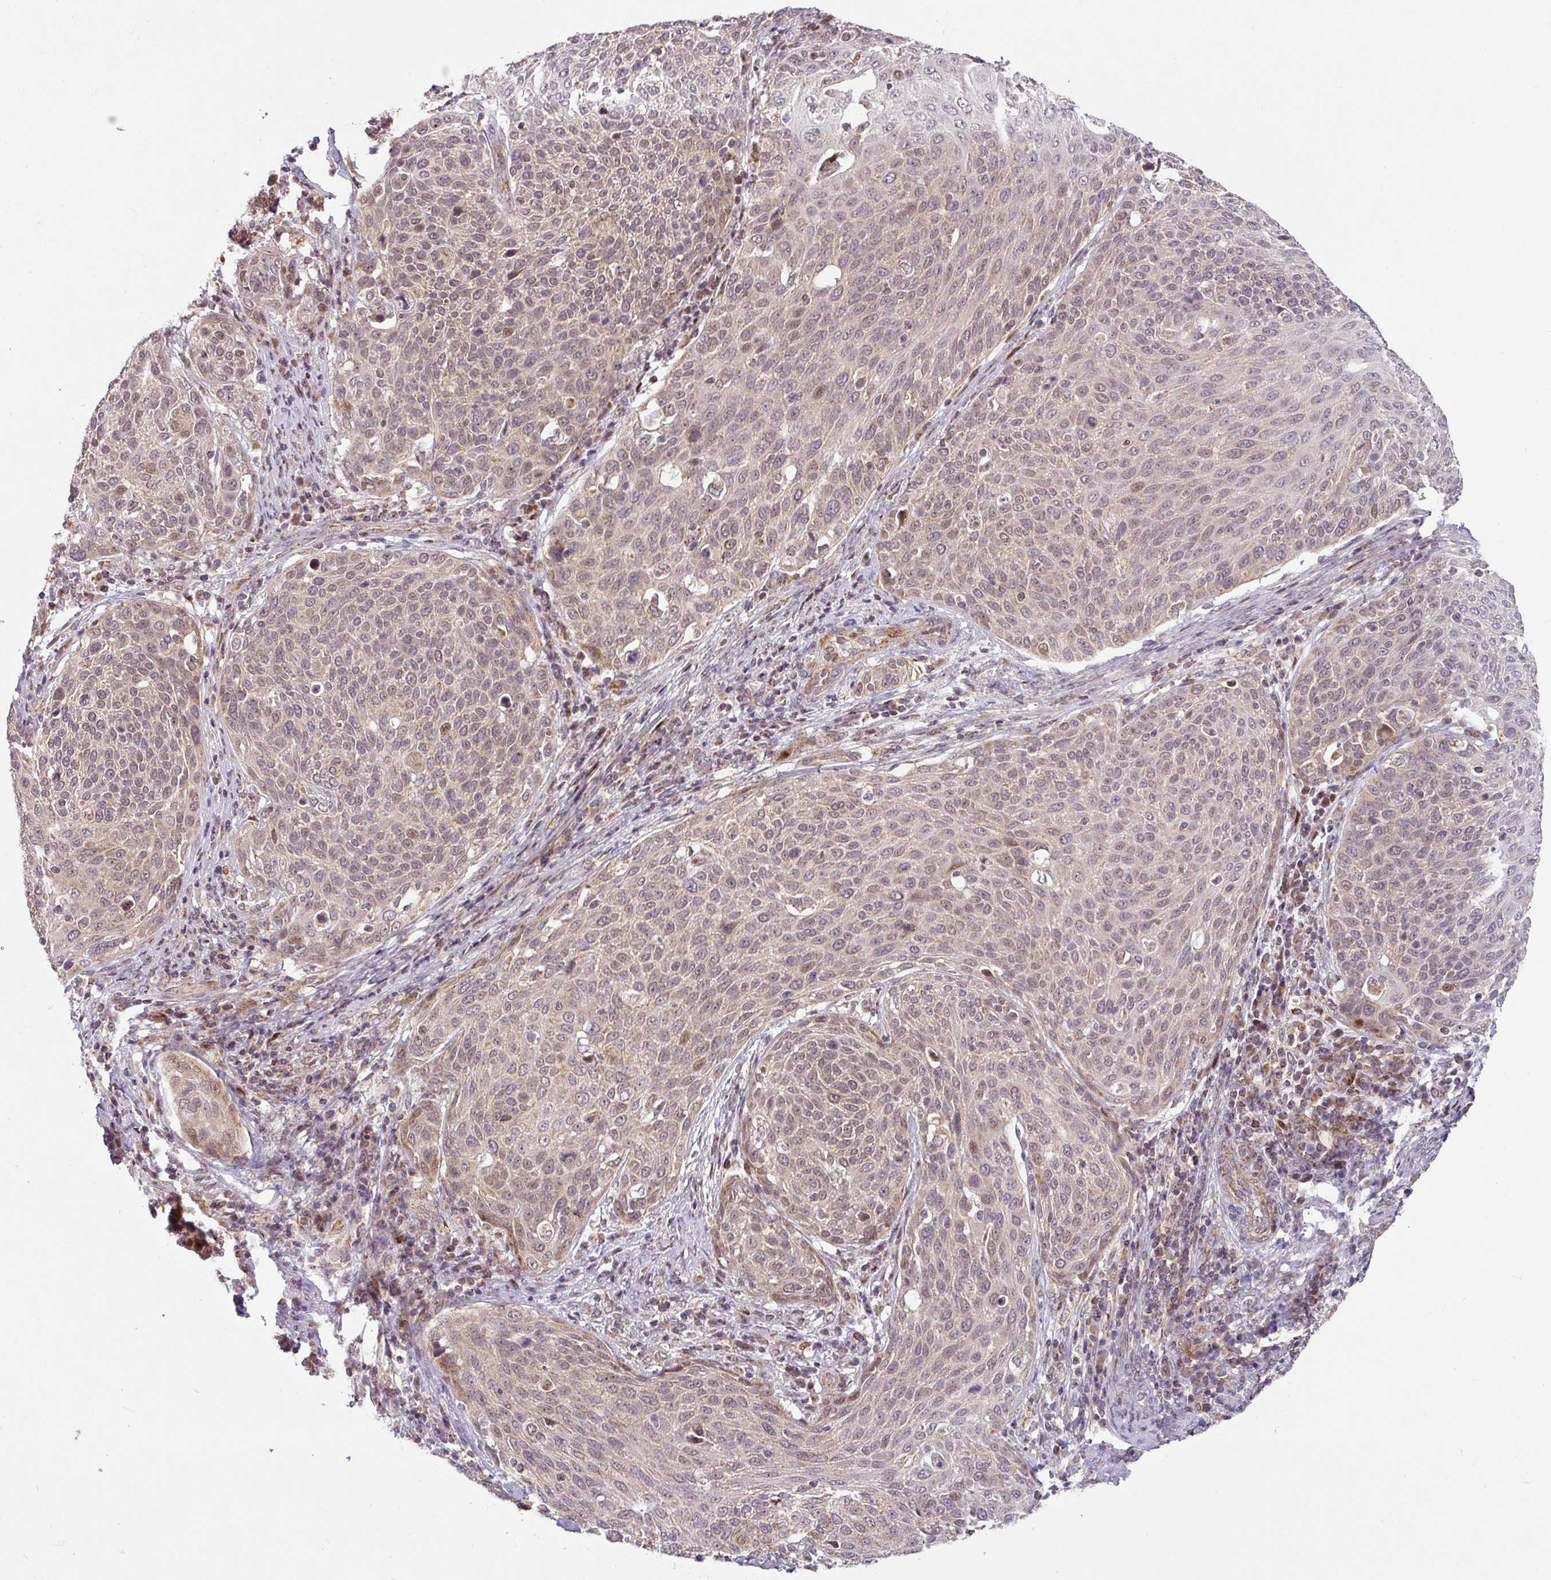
{"staining": {"intensity": "moderate", "quantity": "<25%", "location": "cytoplasmic/membranous,nuclear"}, "tissue": "cervical cancer", "cell_type": "Tumor cells", "image_type": "cancer", "snomed": [{"axis": "morphology", "description": "Squamous cell carcinoma, NOS"}, {"axis": "topography", "description": "Cervix"}], "caption": "An image of human cervical squamous cell carcinoma stained for a protein demonstrates moderate cytoplasmic/membranous and nuclear brown staining in tumor cells.", "gene": "SARS2", "patient": {"sex": "female", "age": 31}}